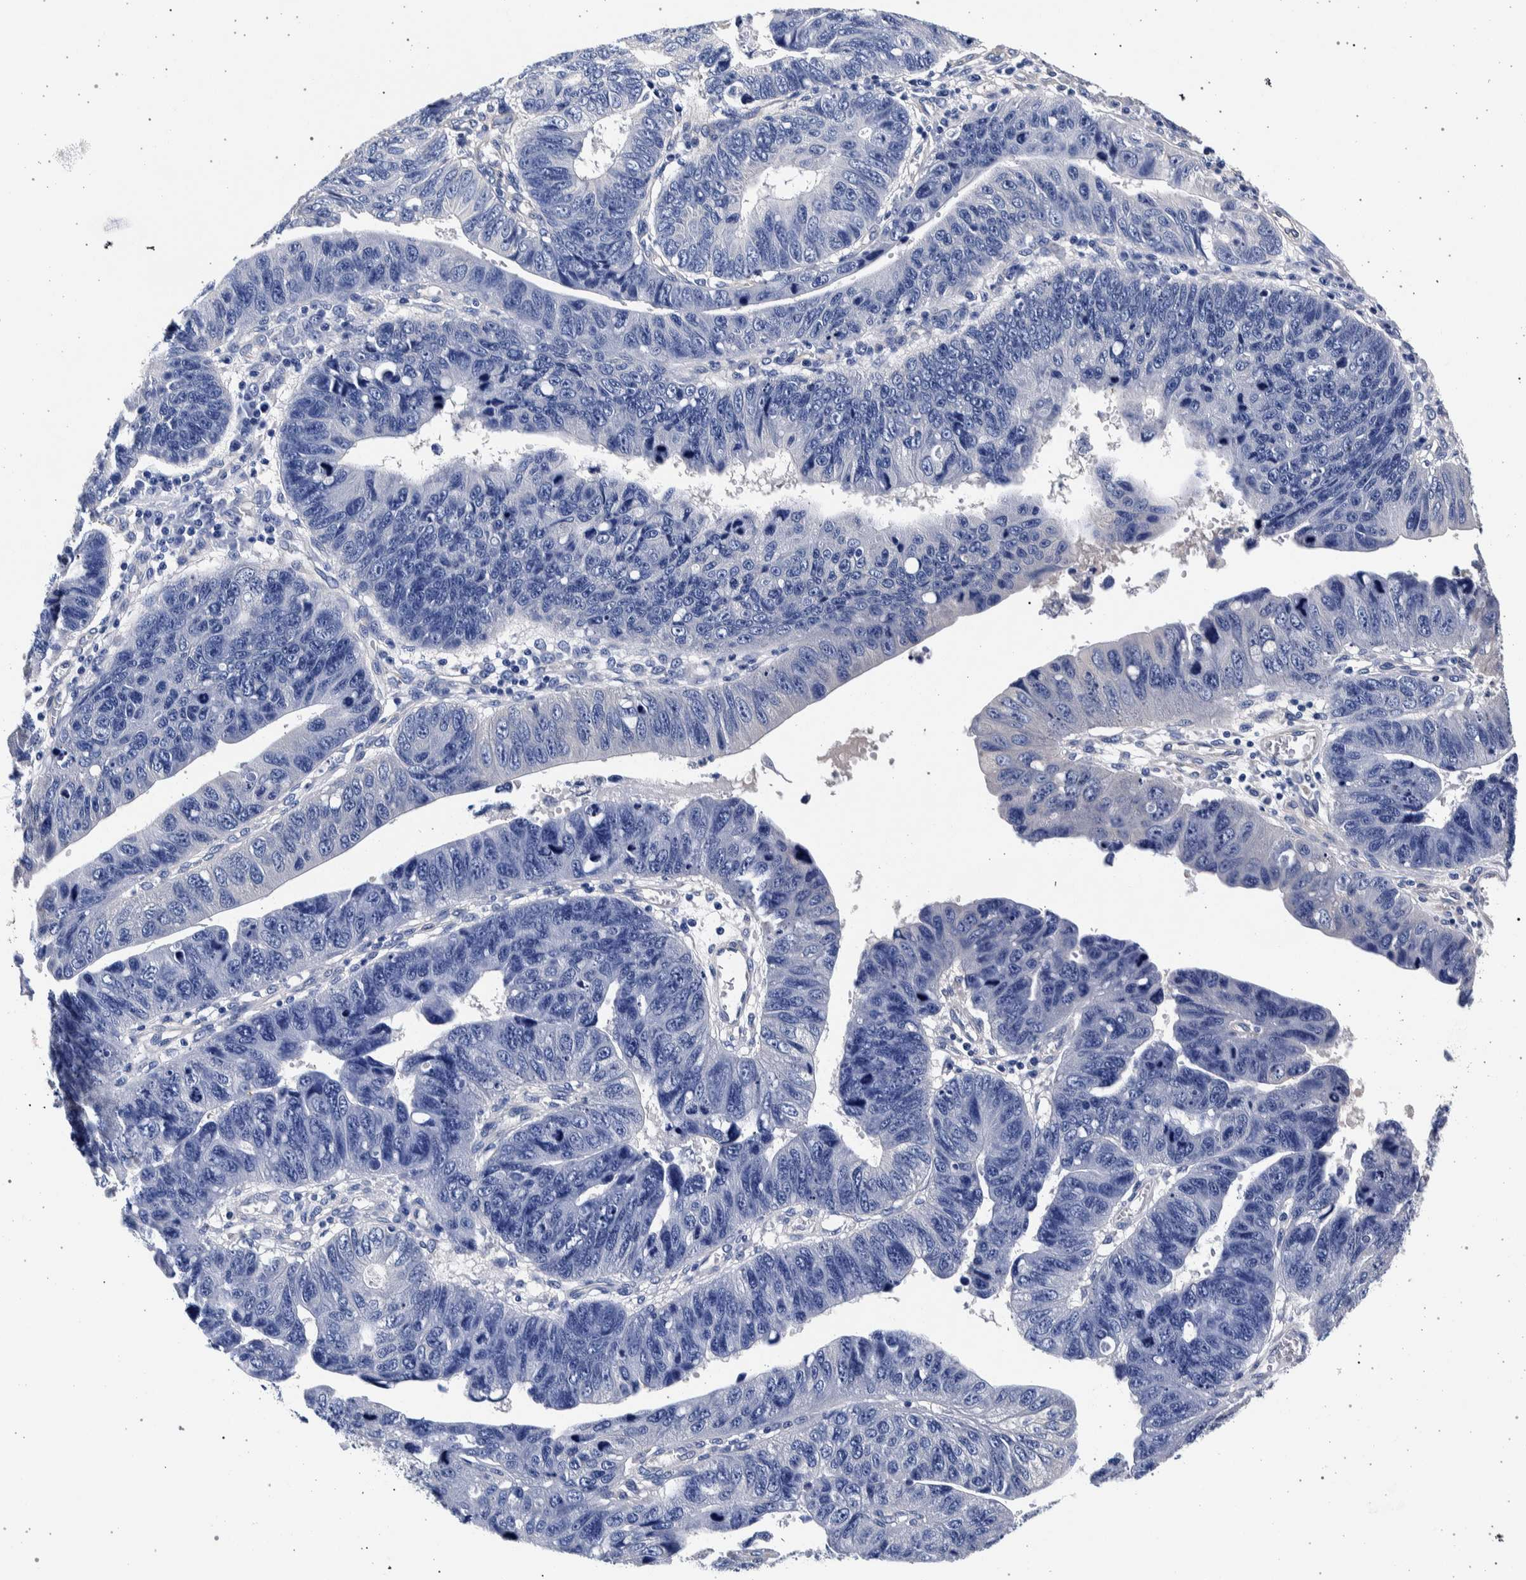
{"staining": {"intensity": "negative", "quantity": "none", "location": "none"}, "tissue": "stomach cancer", "cell_type": "Tumor cells", "image_type": "cancer", "snomed": [{"axis": "morphology", "description": "Adenocarcinoma, NOS"}, {"axis": "topography", "description": "Stomach"}], "caption": "Immunohistochemical staining of stomach cancer (adenocarcinoma) shows no significant expression in tumor cells. (Immunohistochemistry (ihc), brightfield microscopy, high magnification).", "gene": "NIBAN2", "patient": {"sex": "male", "age": 59}}